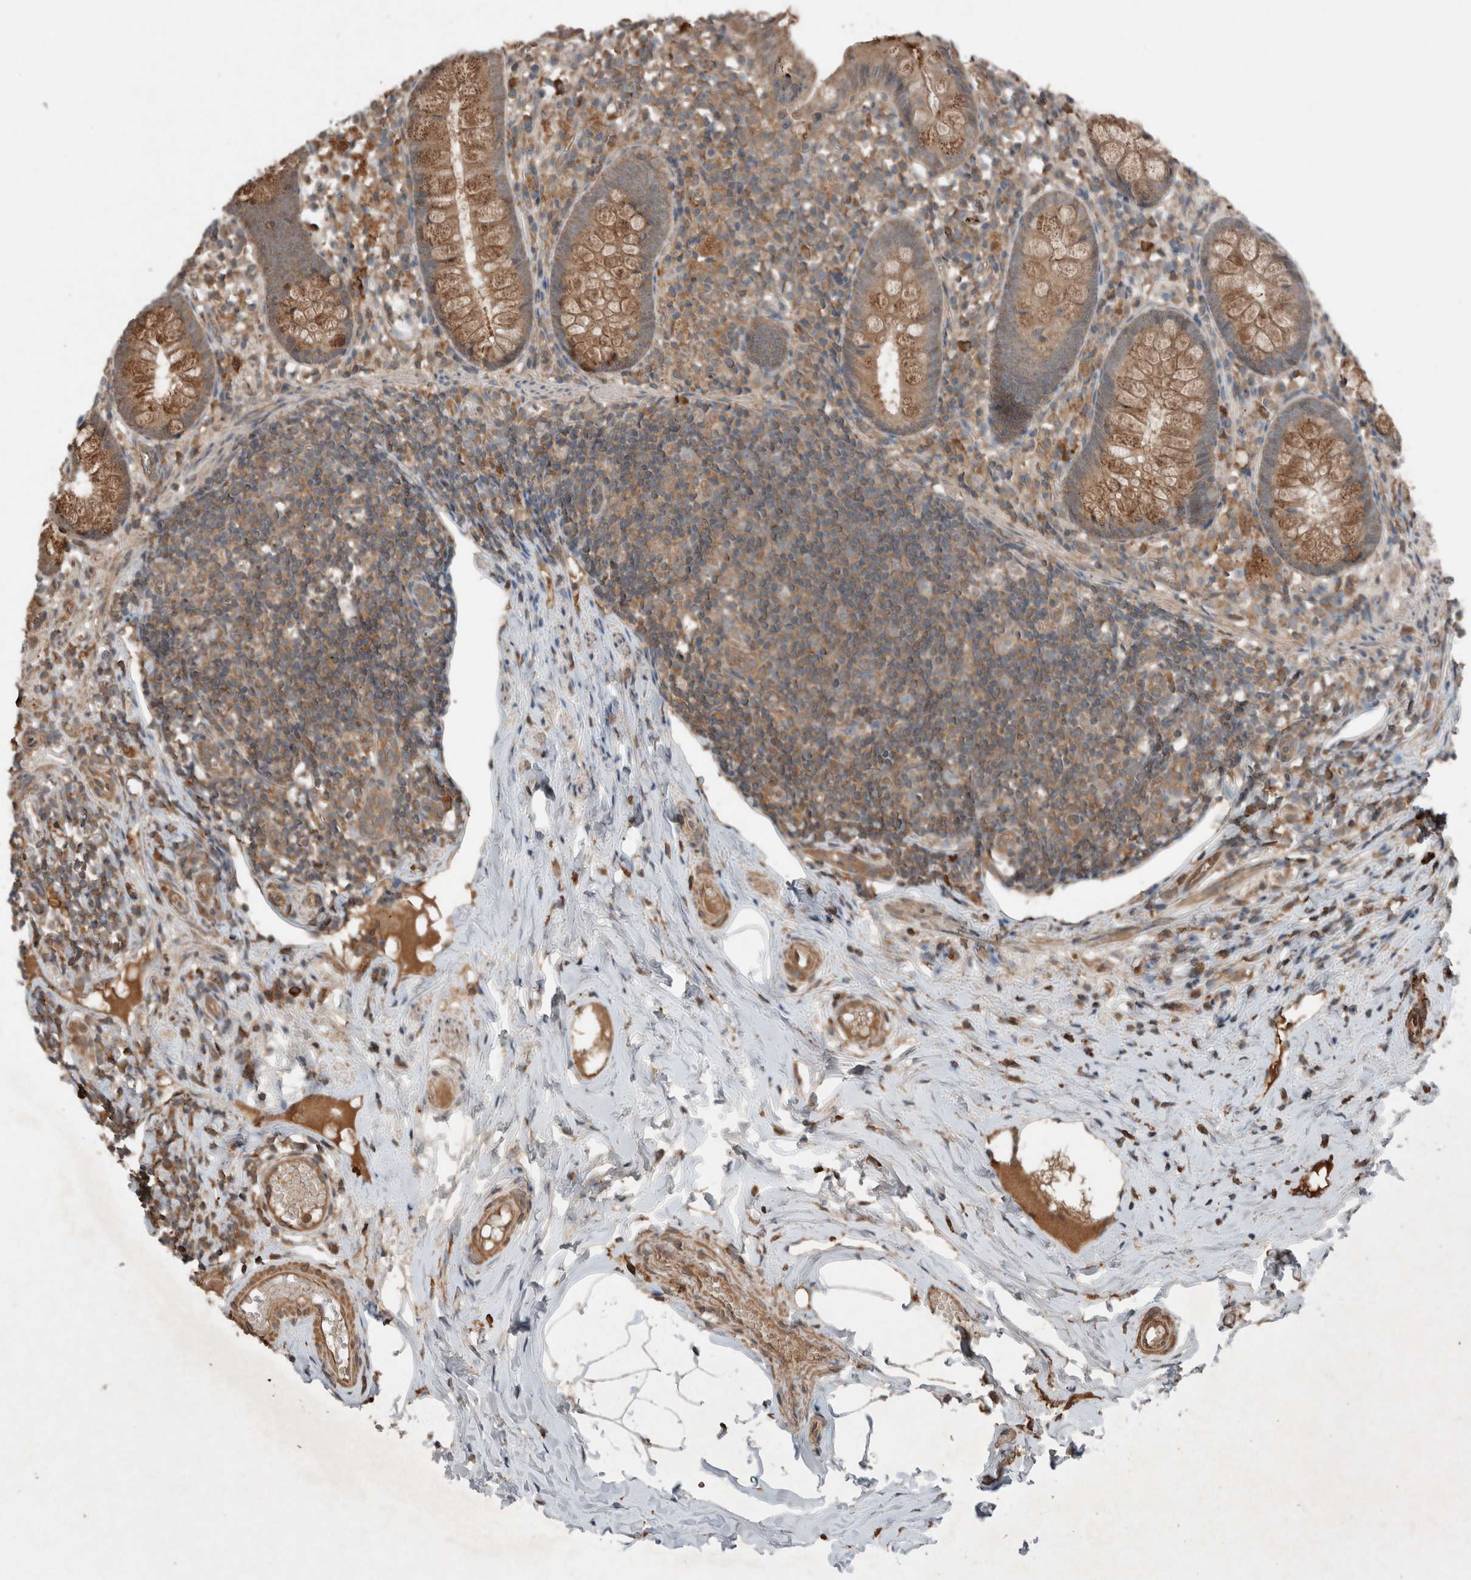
{"staining": {"intensity": "moderate", "quantity": ">75%", "location": "cytoplasmic/membranous"}, "tissue": "appendix", "cell_type": "Glandular cells", "image_type": "normal", "snomed": [{"axis": "morphology", "description": "Normal tissue, NOS"}, {"axis": "topography", "description": "Appendix"}], "caption": "Immunohistochemistry (IHC) image of unremarkable appendix stained for a protein (brown), which reveals medium levels of moderate cytoplasmic/membranous expression in approximately >75% of glandular cells.", "gene": "KLK14", "patient": {"sex": "female", "age": 20}}